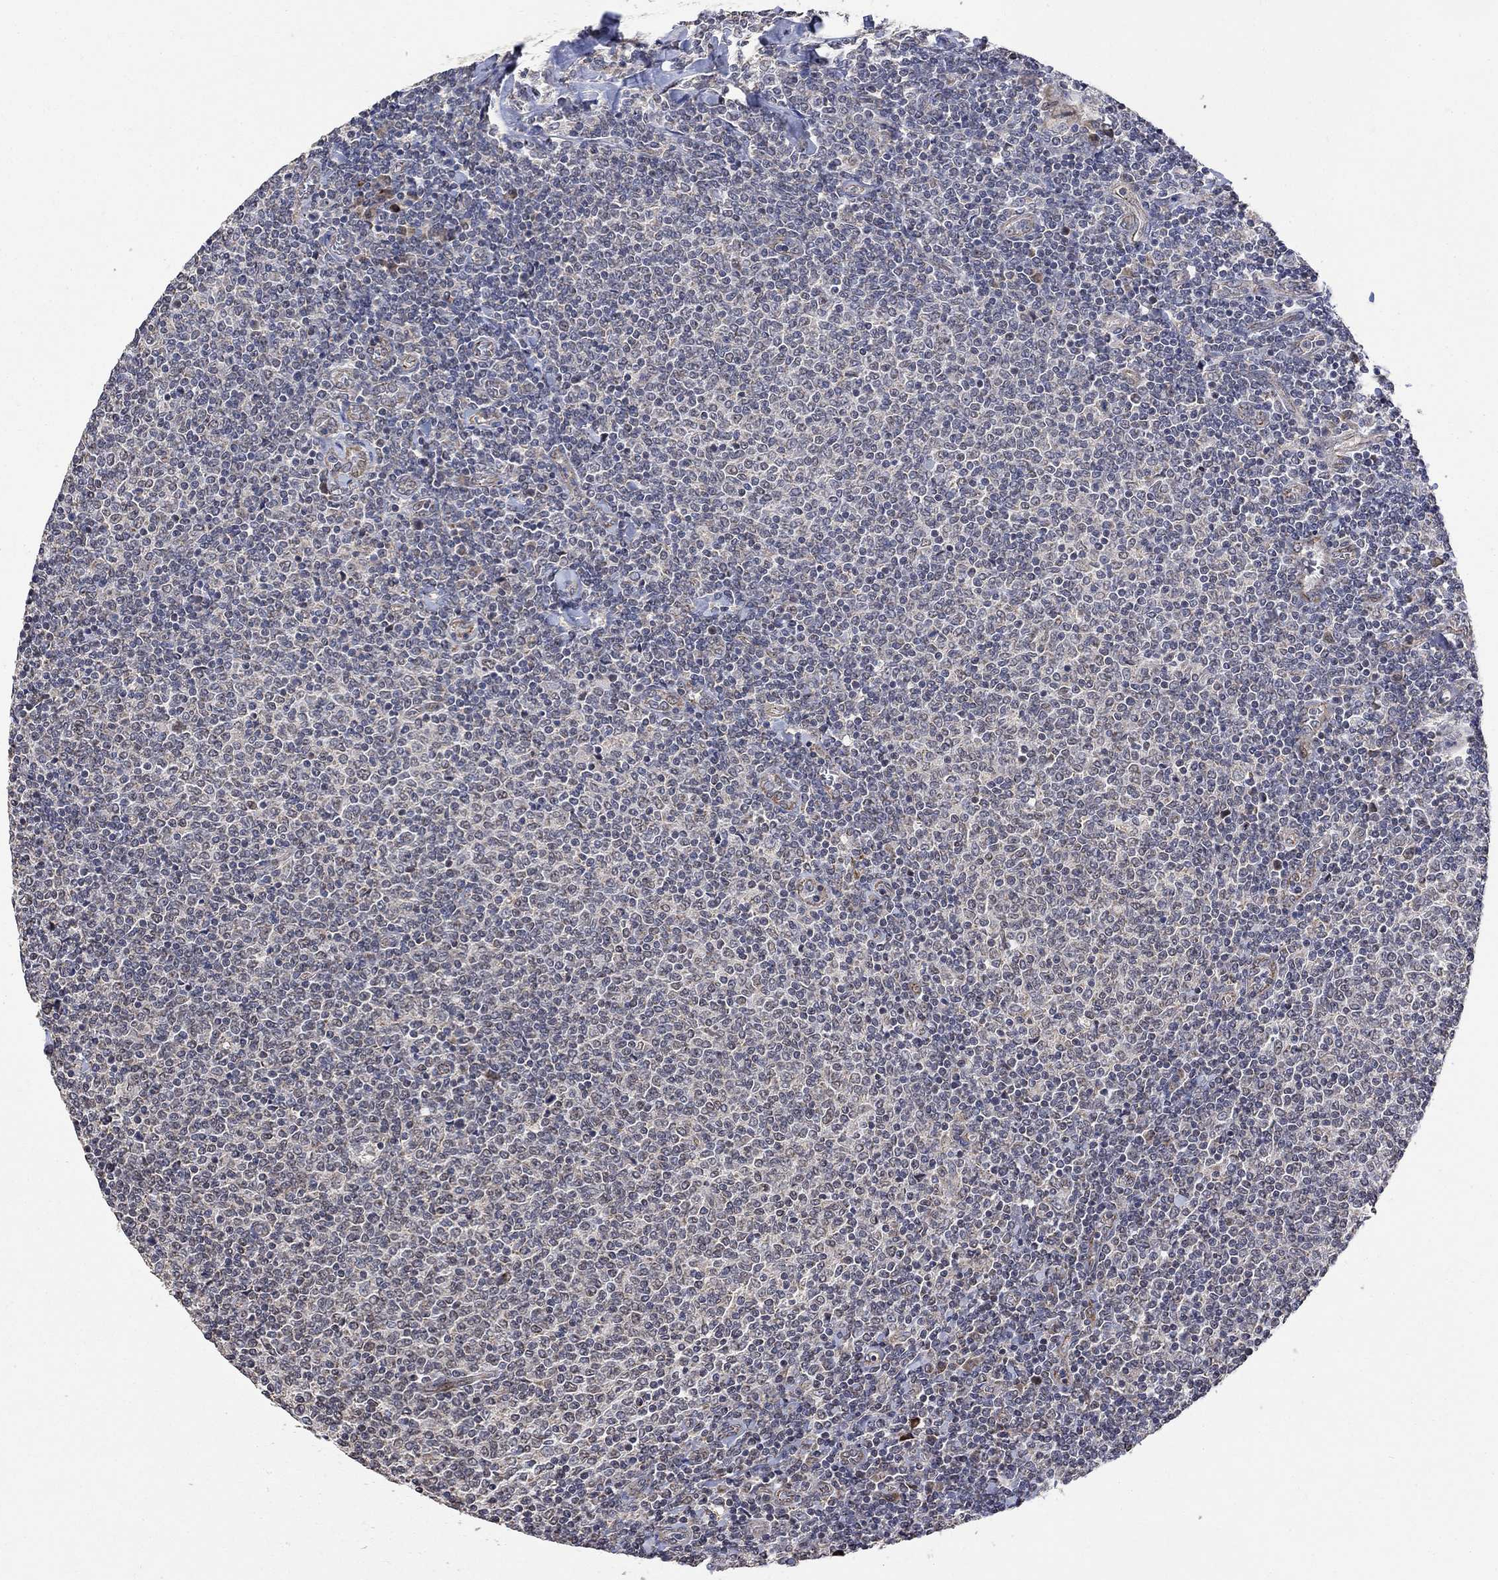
{"staining": {"intensity": "negative", "quantity": "none", "location": "none"}, "tissue": "lymphoma", "cell_type": "Tumor cells", "image_type": "cancer", "snomed": [{"axis": "morphology", "description": "Malignant lymphoma, non-Hodgkin's type, Low grade"}, {"axis": "topography", "description": "Lymph node"}], "caption": "Immunohistochemical staining of human malignant lymphoma, non-Hodgkin's type (low-grade) demonstrates no significant staining in tumor cells.", "gene": "ANKRA2", "patient": {"sex": "male", "age": 52}}